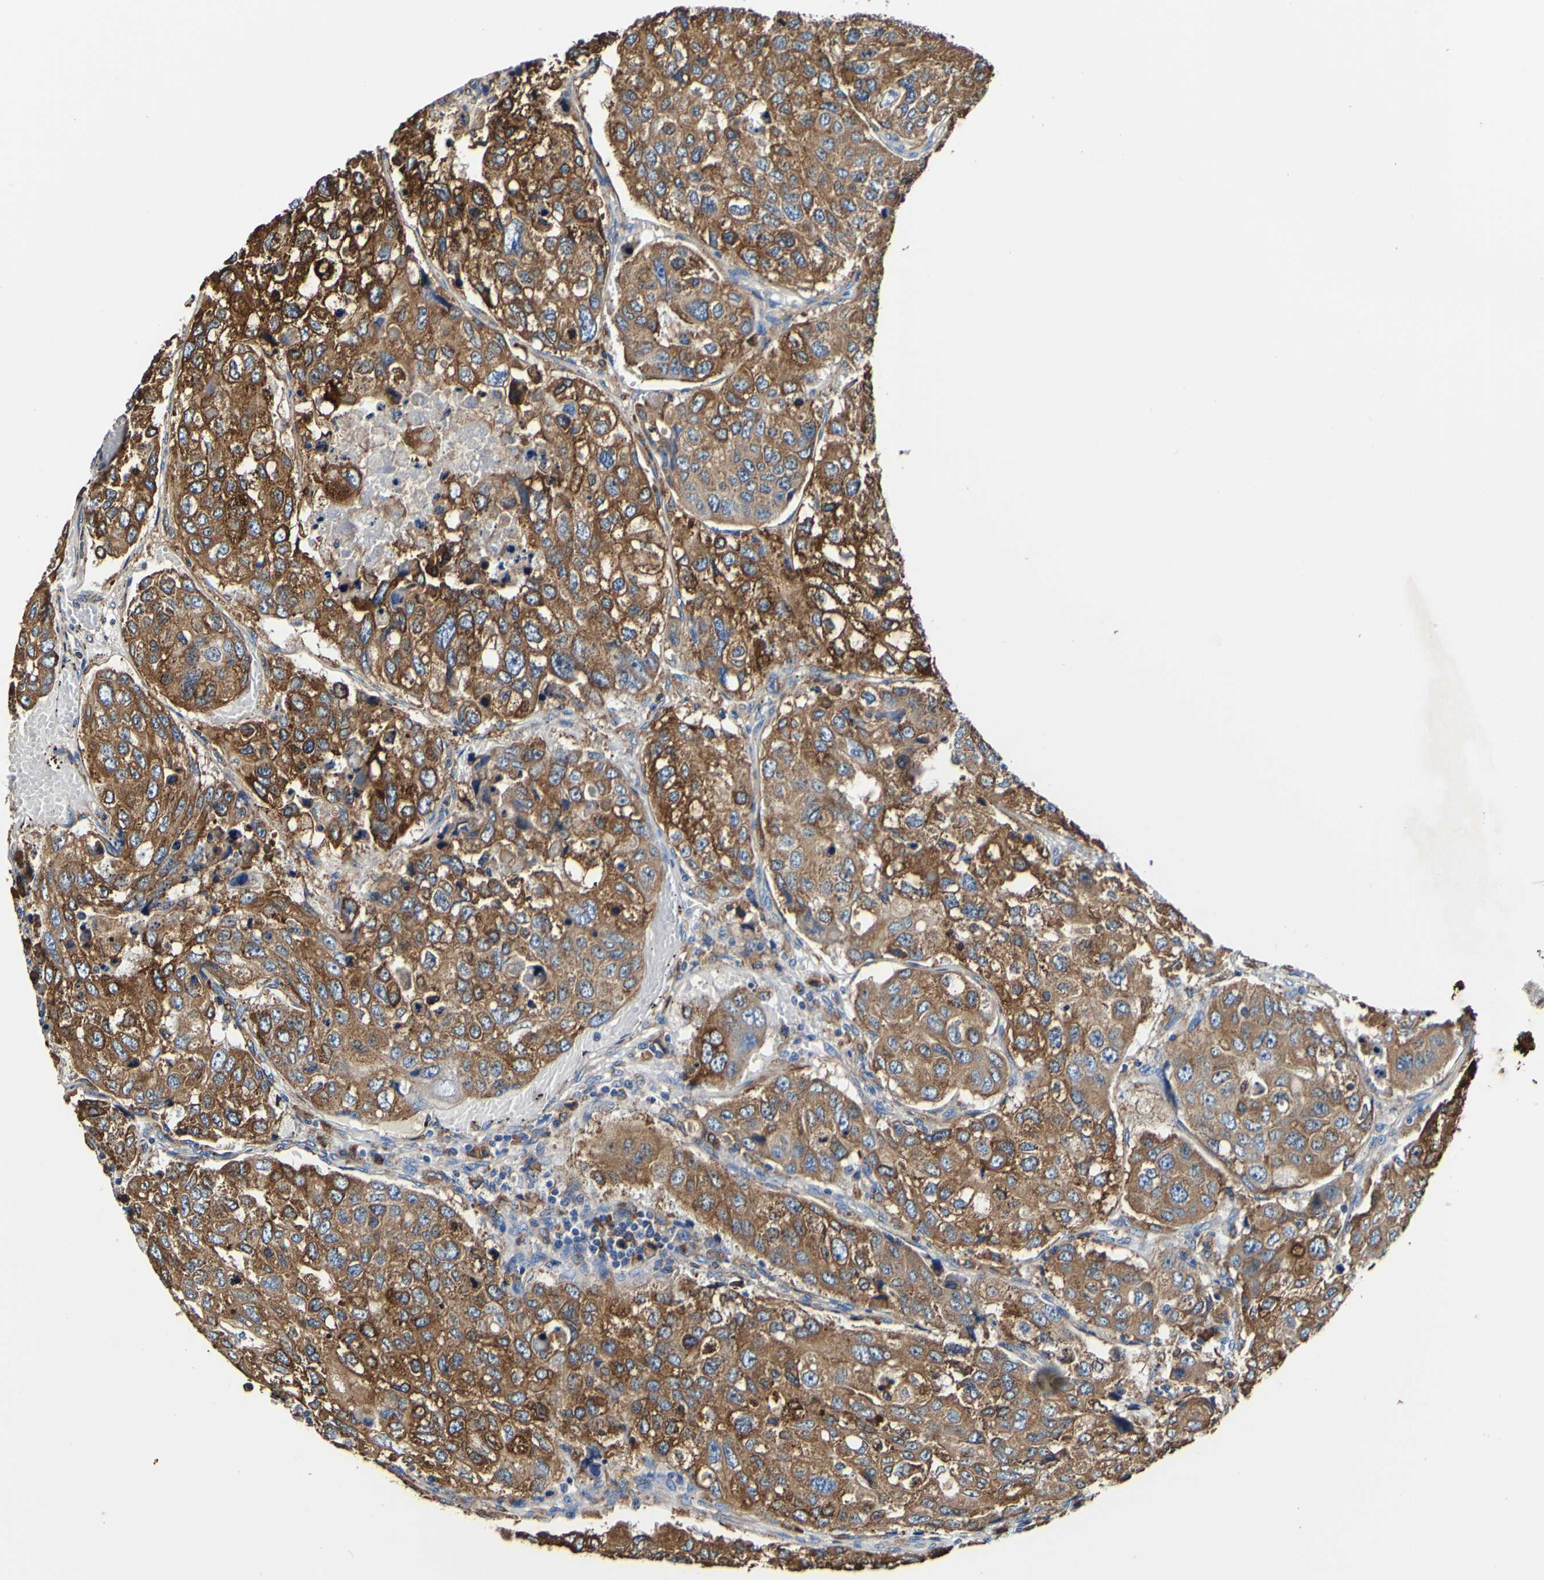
{"staining": {"intensity": "strong", "quantity": ">75%", "location": "cytoplasmic/membranous"}, "tissue": "urothelial cancer", "cell_type": "Tumor cells", "image_type": "cancer", "snomed": [{"axis": "morphology", "description": "Urothelial carcinoma, High grade"}, {"axis": "topography", "description": "Lymph node"}, {"axis": "topography", "description": "Urinary bladder"}], "caption": "Strong cytoplasmic/membranous positivity is identified in about >75% of tumor cells in urothelial cancer. The staining was performed using DAB, with brown indicating positive protein expression. Nuclei are stained blue with hematoxylin.", "gene": "P4HB", "patient": {"sex": "male", "age": 51}}